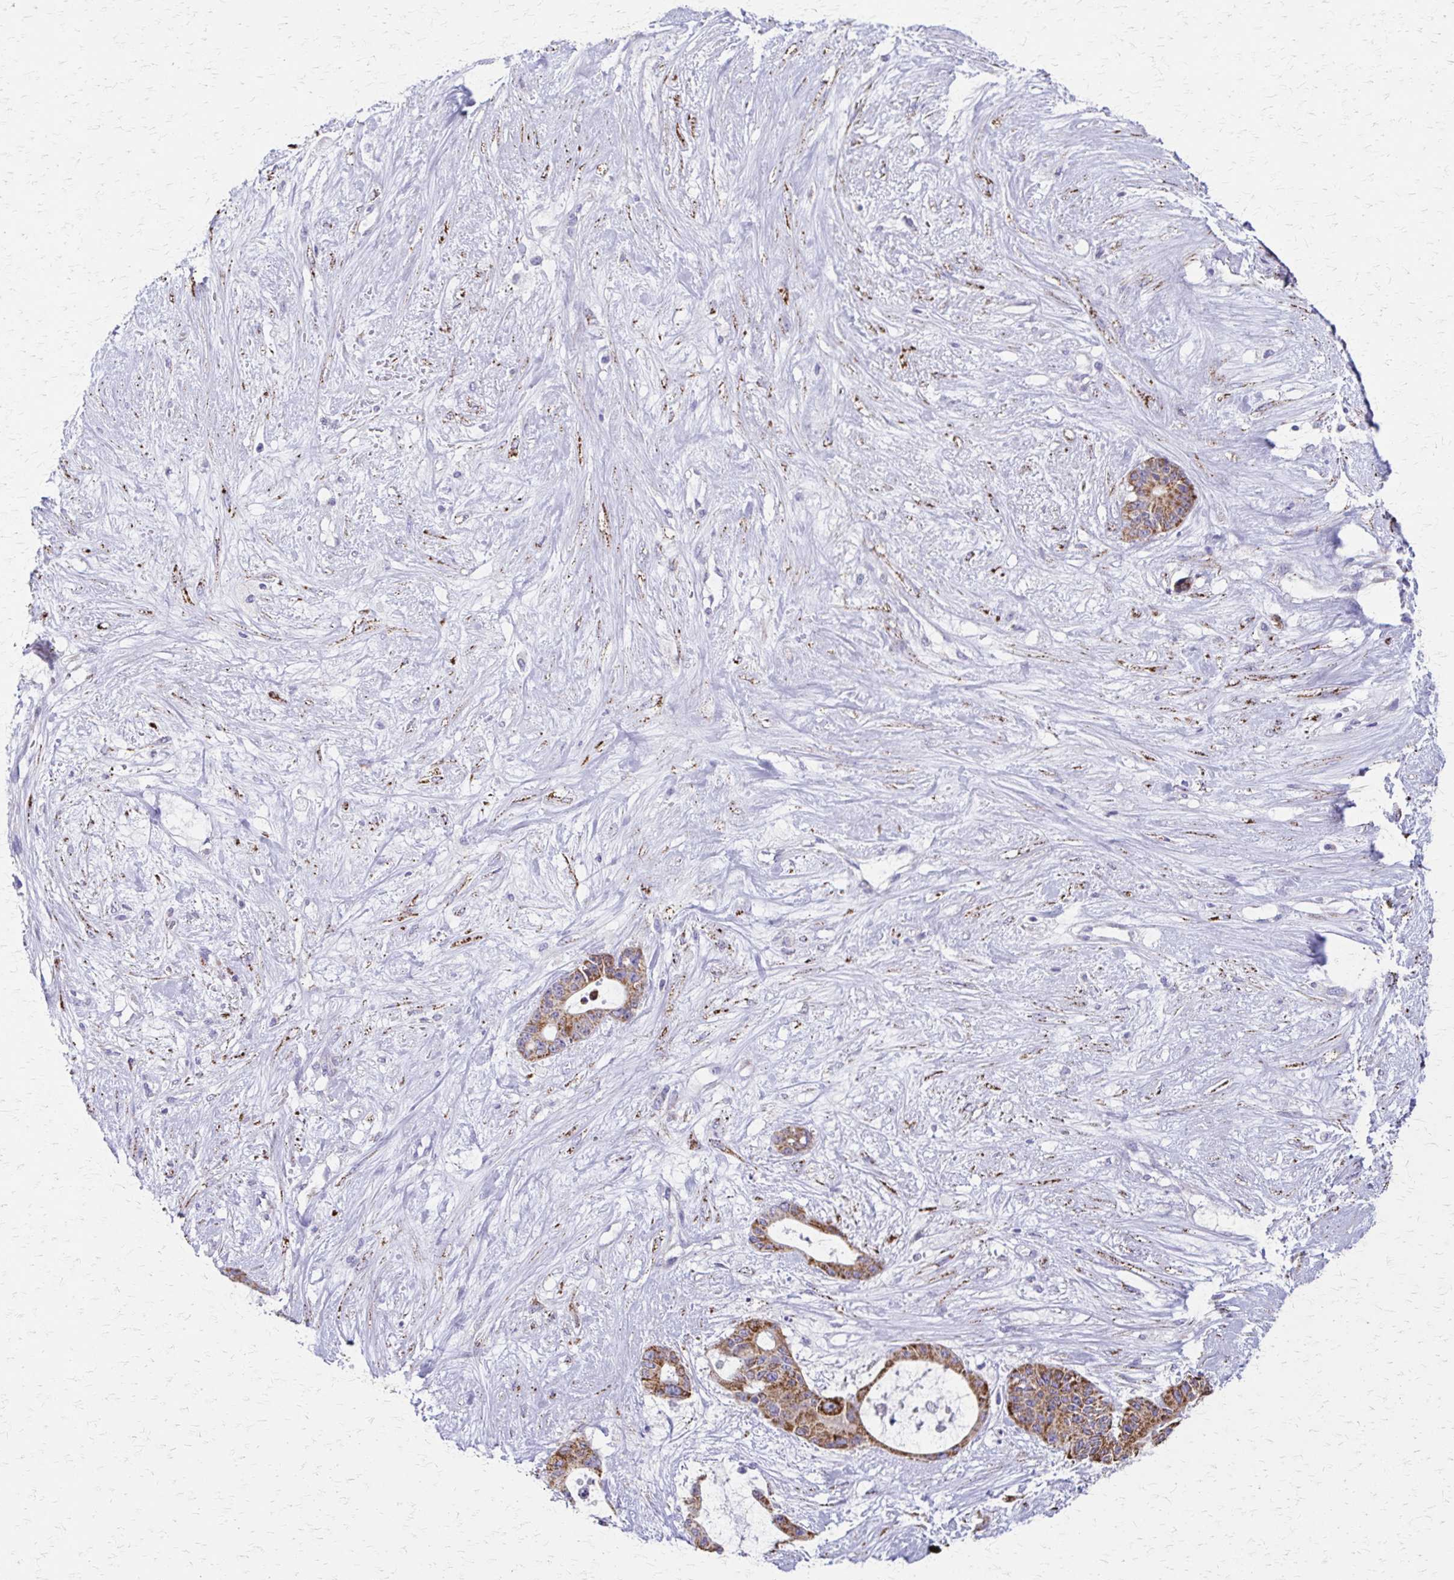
{"staining": {"intensity": "moderate", "quantity": ">75%", "location": "cytoplasmic/membranous"}, "tissue": "liver cancer", "cell_type": "Tumor cells", "image_type": "cancer", "snomed": [{"axis": "morphology", "description": "Normal tissue, NOS"}, {"axis": "morphology", "description": "Cholangiocarcinoma"}, {"axis": "topography", "description": "Liver"}, {"axis": "topography", "description": "Peripheral nerve tissue"}], "caption": "High-power microscopy captured an IHC image of liver cancer (cholangiocarcinoma), revealing moderate cytoplasmic/membranous positivity in about >75% of tumor cells.", "gene": "ZSCAN5B", "patient": {"sex": "female", "age": 73}}